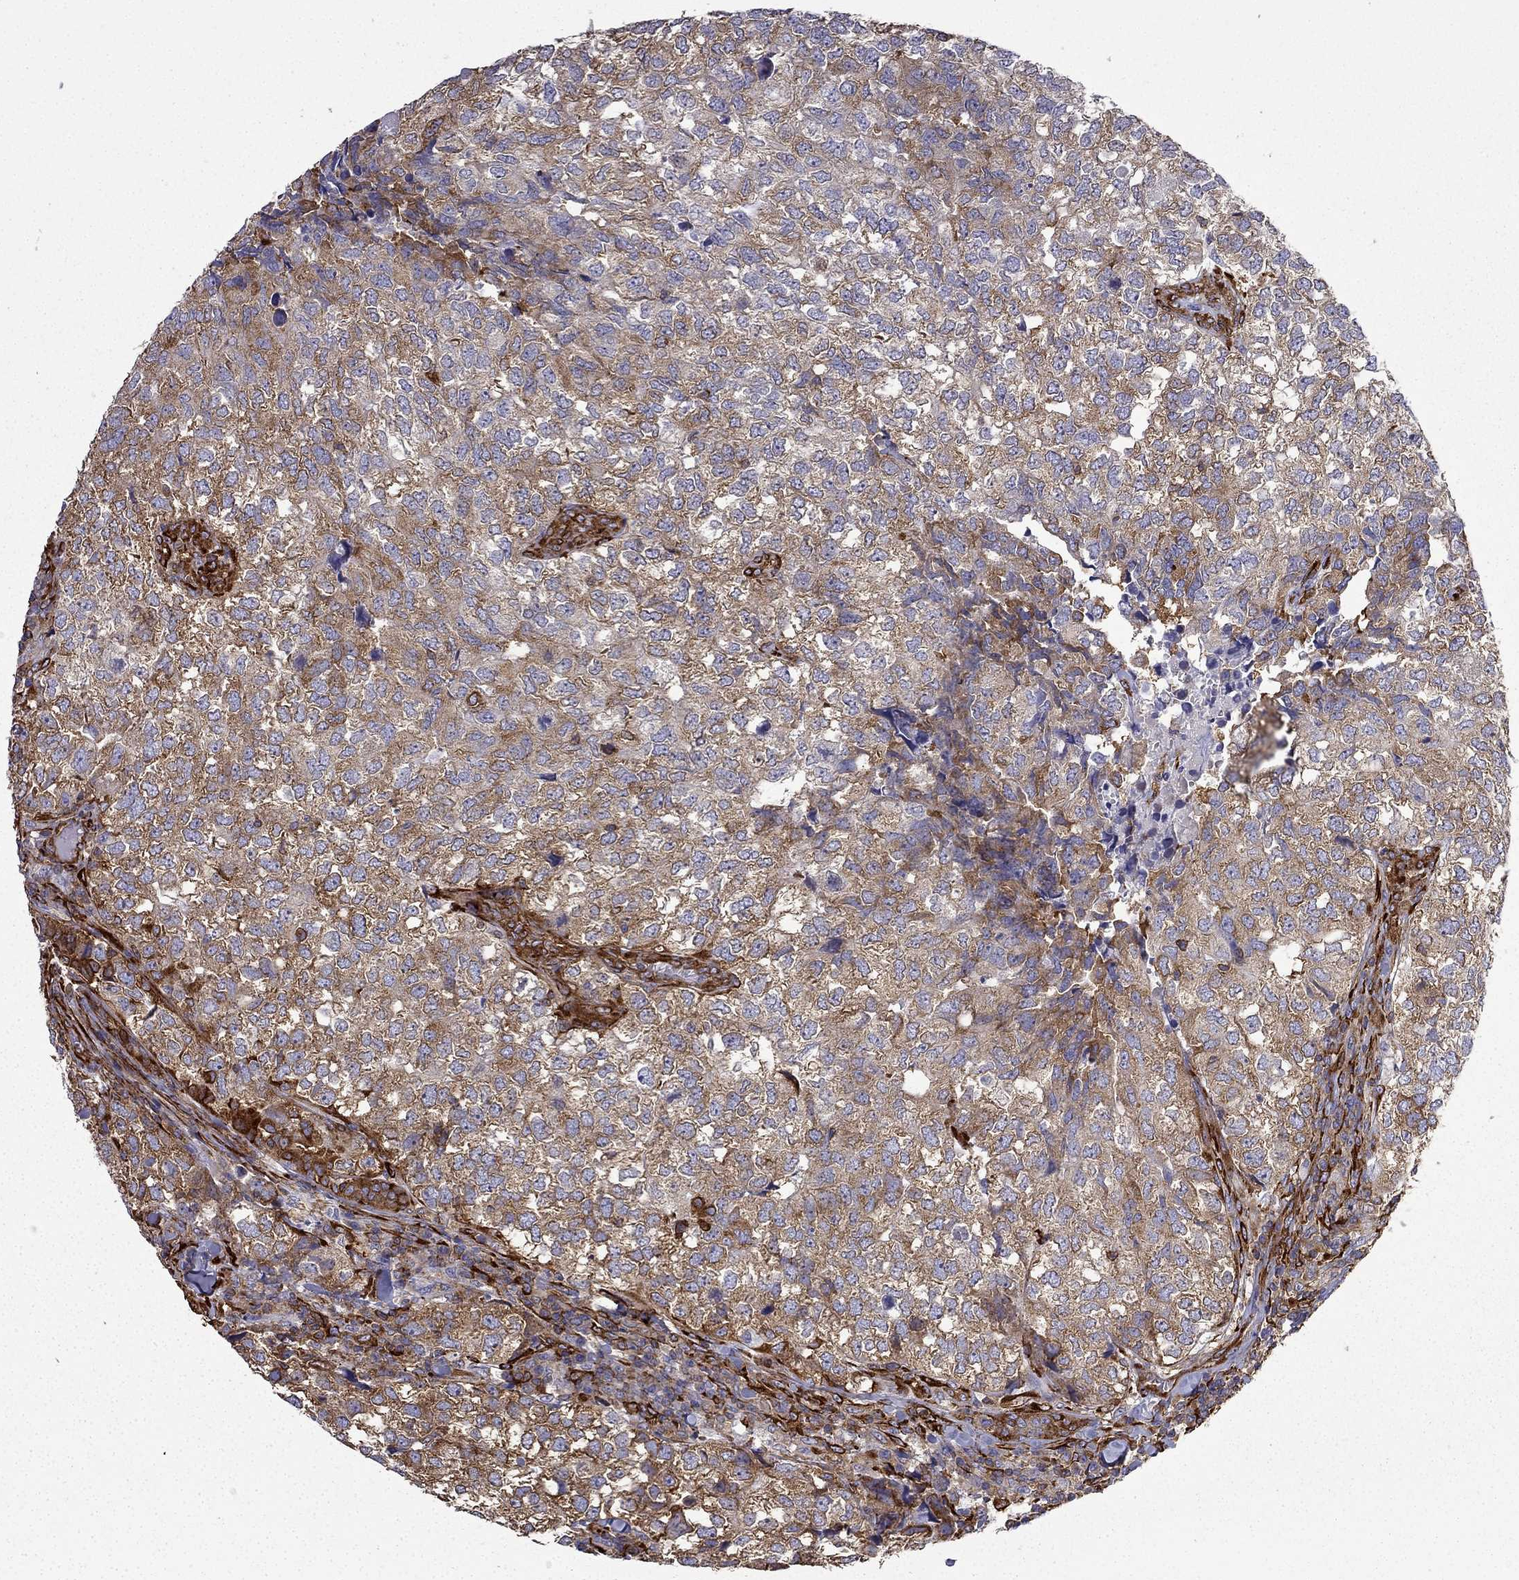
{"staining": {"intensity": "moderate", "quantity": ">75%", "location": "cytoplasmic/membranous"}, "tissue": "breast cancer", "cell_type": "Tumor cells", "image_type": "cancer", "snomed": [{"axis": "morphology", "description": "Duct carcinoma"}, {"axis": "topography", "description": "Breast"}], "caption": "Moderate cytoplasmic/membranous positivity for a protein is present in approximately >75% of tumor cells of breast cancer using immunohistochemistry (IHC).", "gene": "MAP4", "patient": {"sex": "female", "age": 30}}